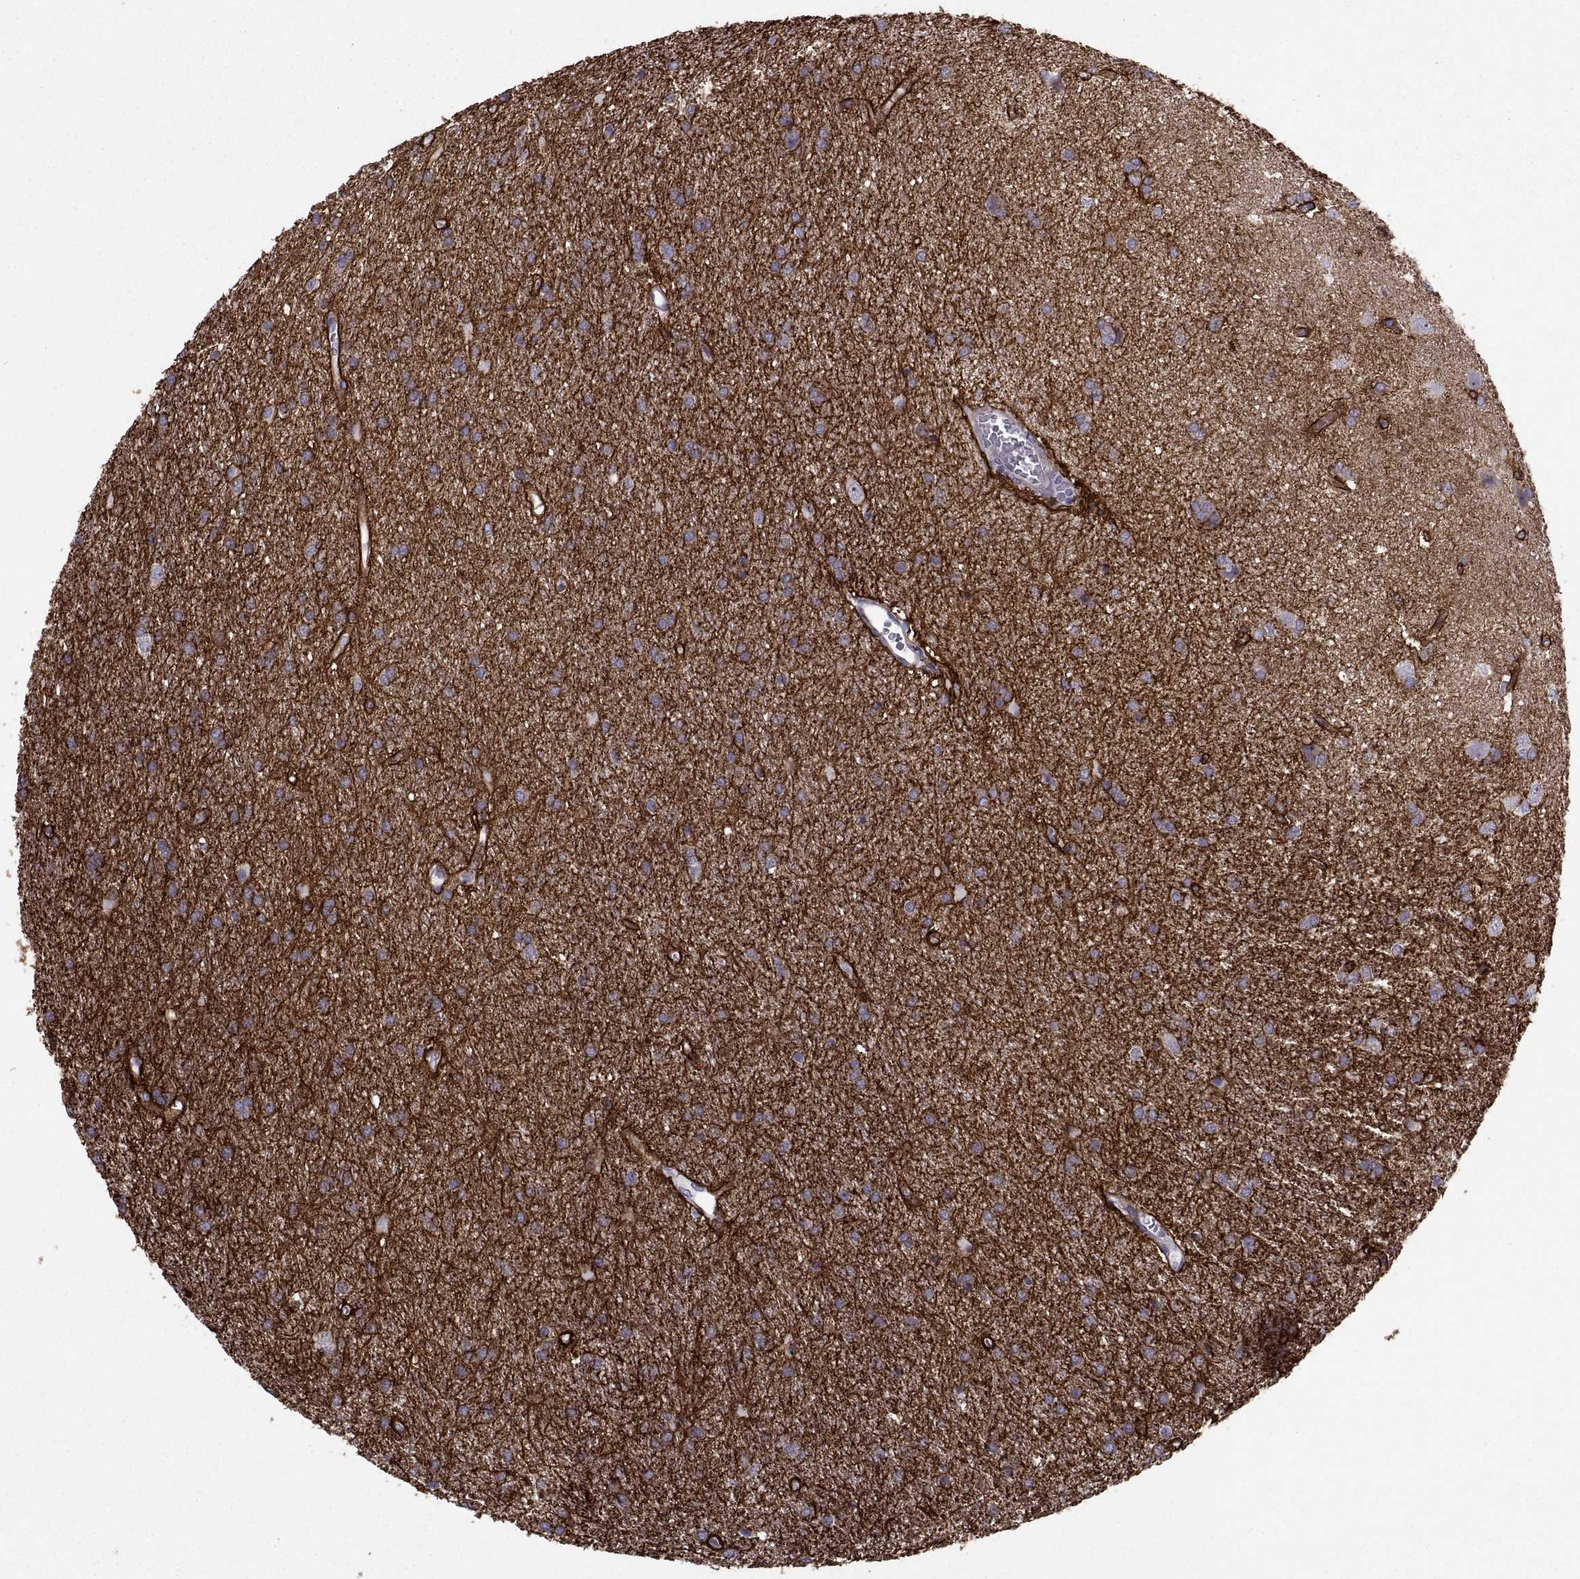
{"staining": {"intensity": "negative", "quantity": "none", "location": "none"}, "tissue": "glioma", "cell_type": "Tumor cells", "image_type": "cancer", "snomed": [{"axis": "morphology", "description": "Glioma, malignant, Low grade"}, {"axis": "topography", "description": "Brain"}], "caption": "This is an IHC image of human malignant glioma (low-grade). There is no positivity in tumor cells.", "gene": "TMEM158", "patient": {"sex": "female", "age": 32}}